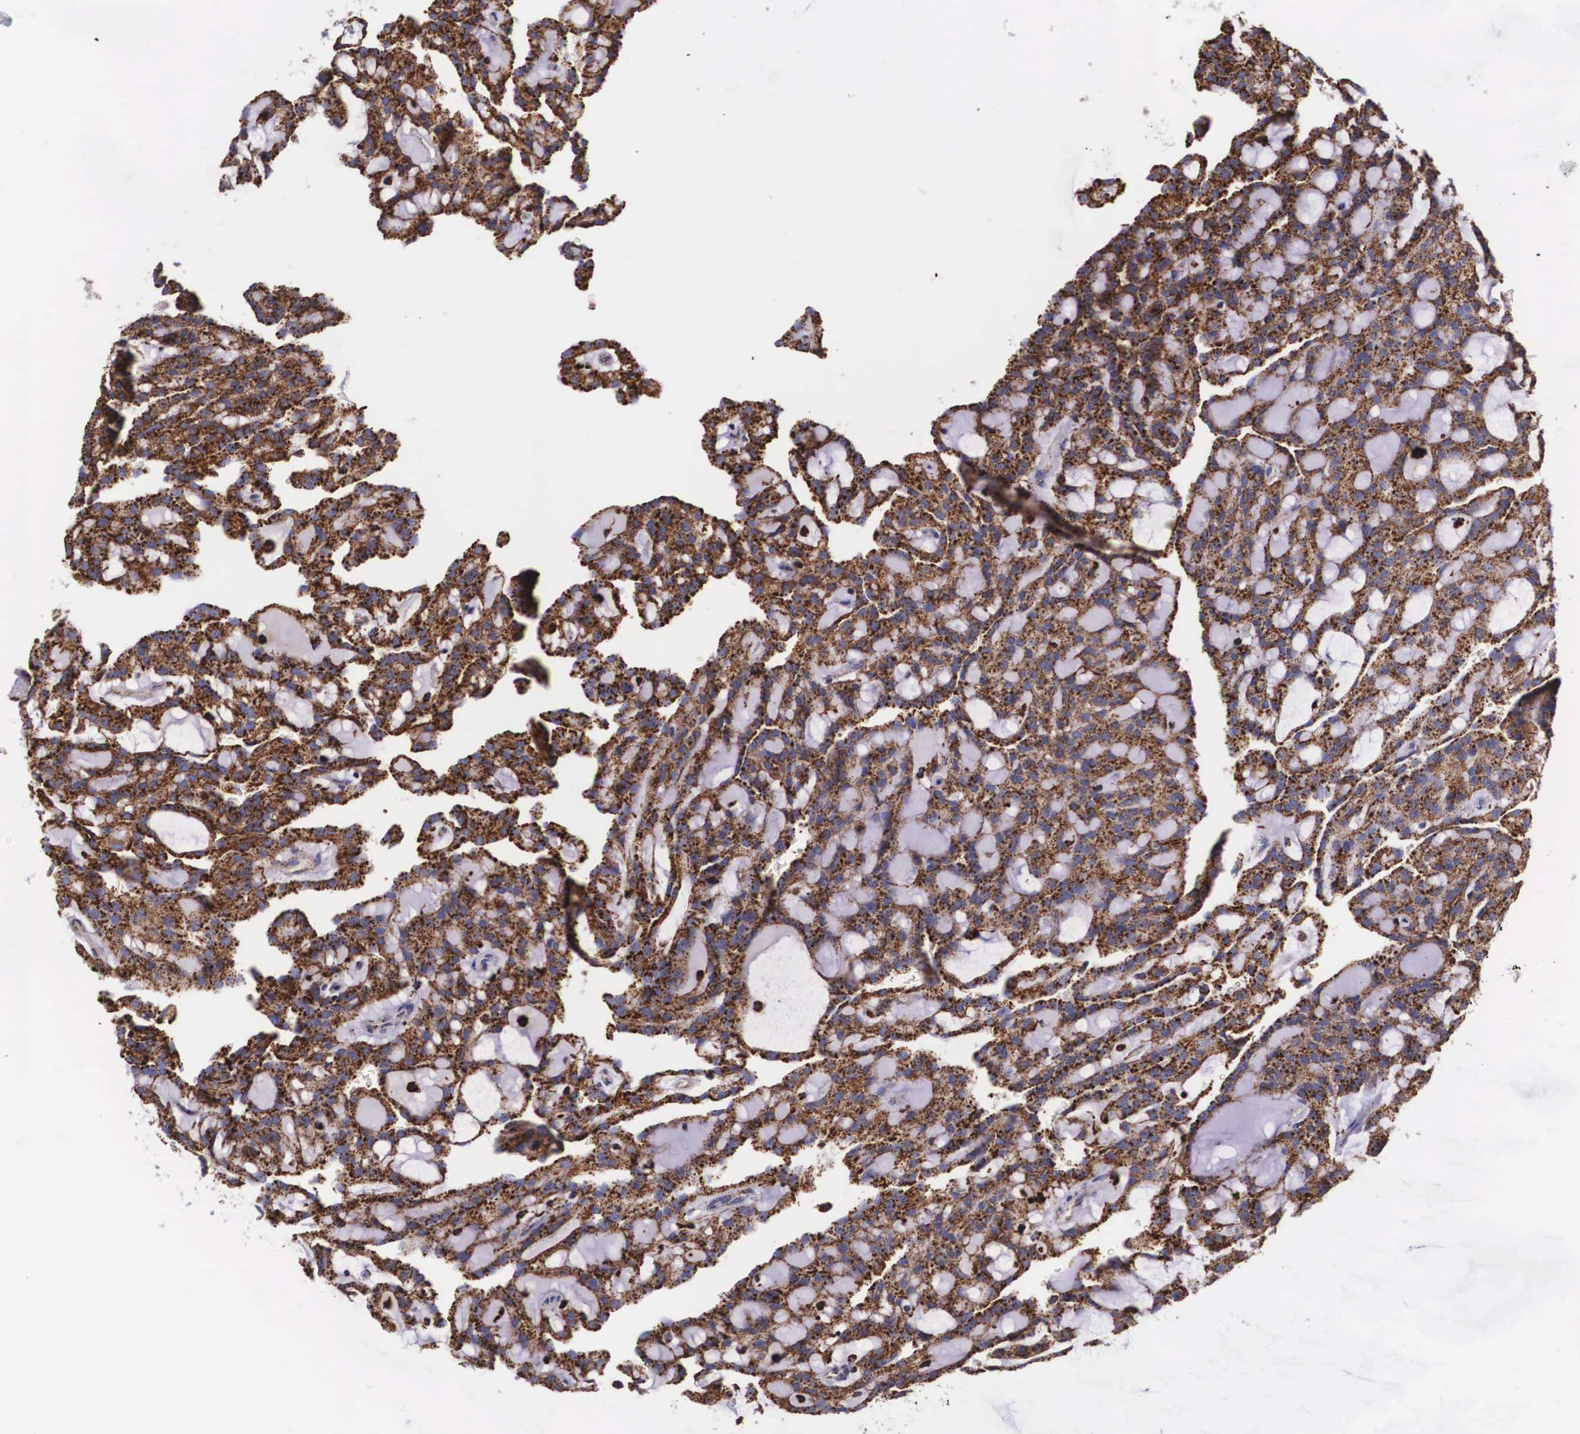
{"staining": {"intensity": "strong", "quantity": ">75%", "location": "cytoplasmic/membranous"}, "tissue": "renal cancer", "cell_type": "Tumor cells", "image_type": "cancer", "snomed": [{"axis": "morphology", "description": "Adenocarcinoma, NOS"}, {"axis": "topography", "description": "Kidney"}], "caption": "Protein expression analysis of human renal cancer (adenocarcinoma) reveals strong cytoplasmic/membranous staining in approximately >75% of tumor cells.", "gene": "NAGA", "patient": {"sex": "male", "age": 63}}